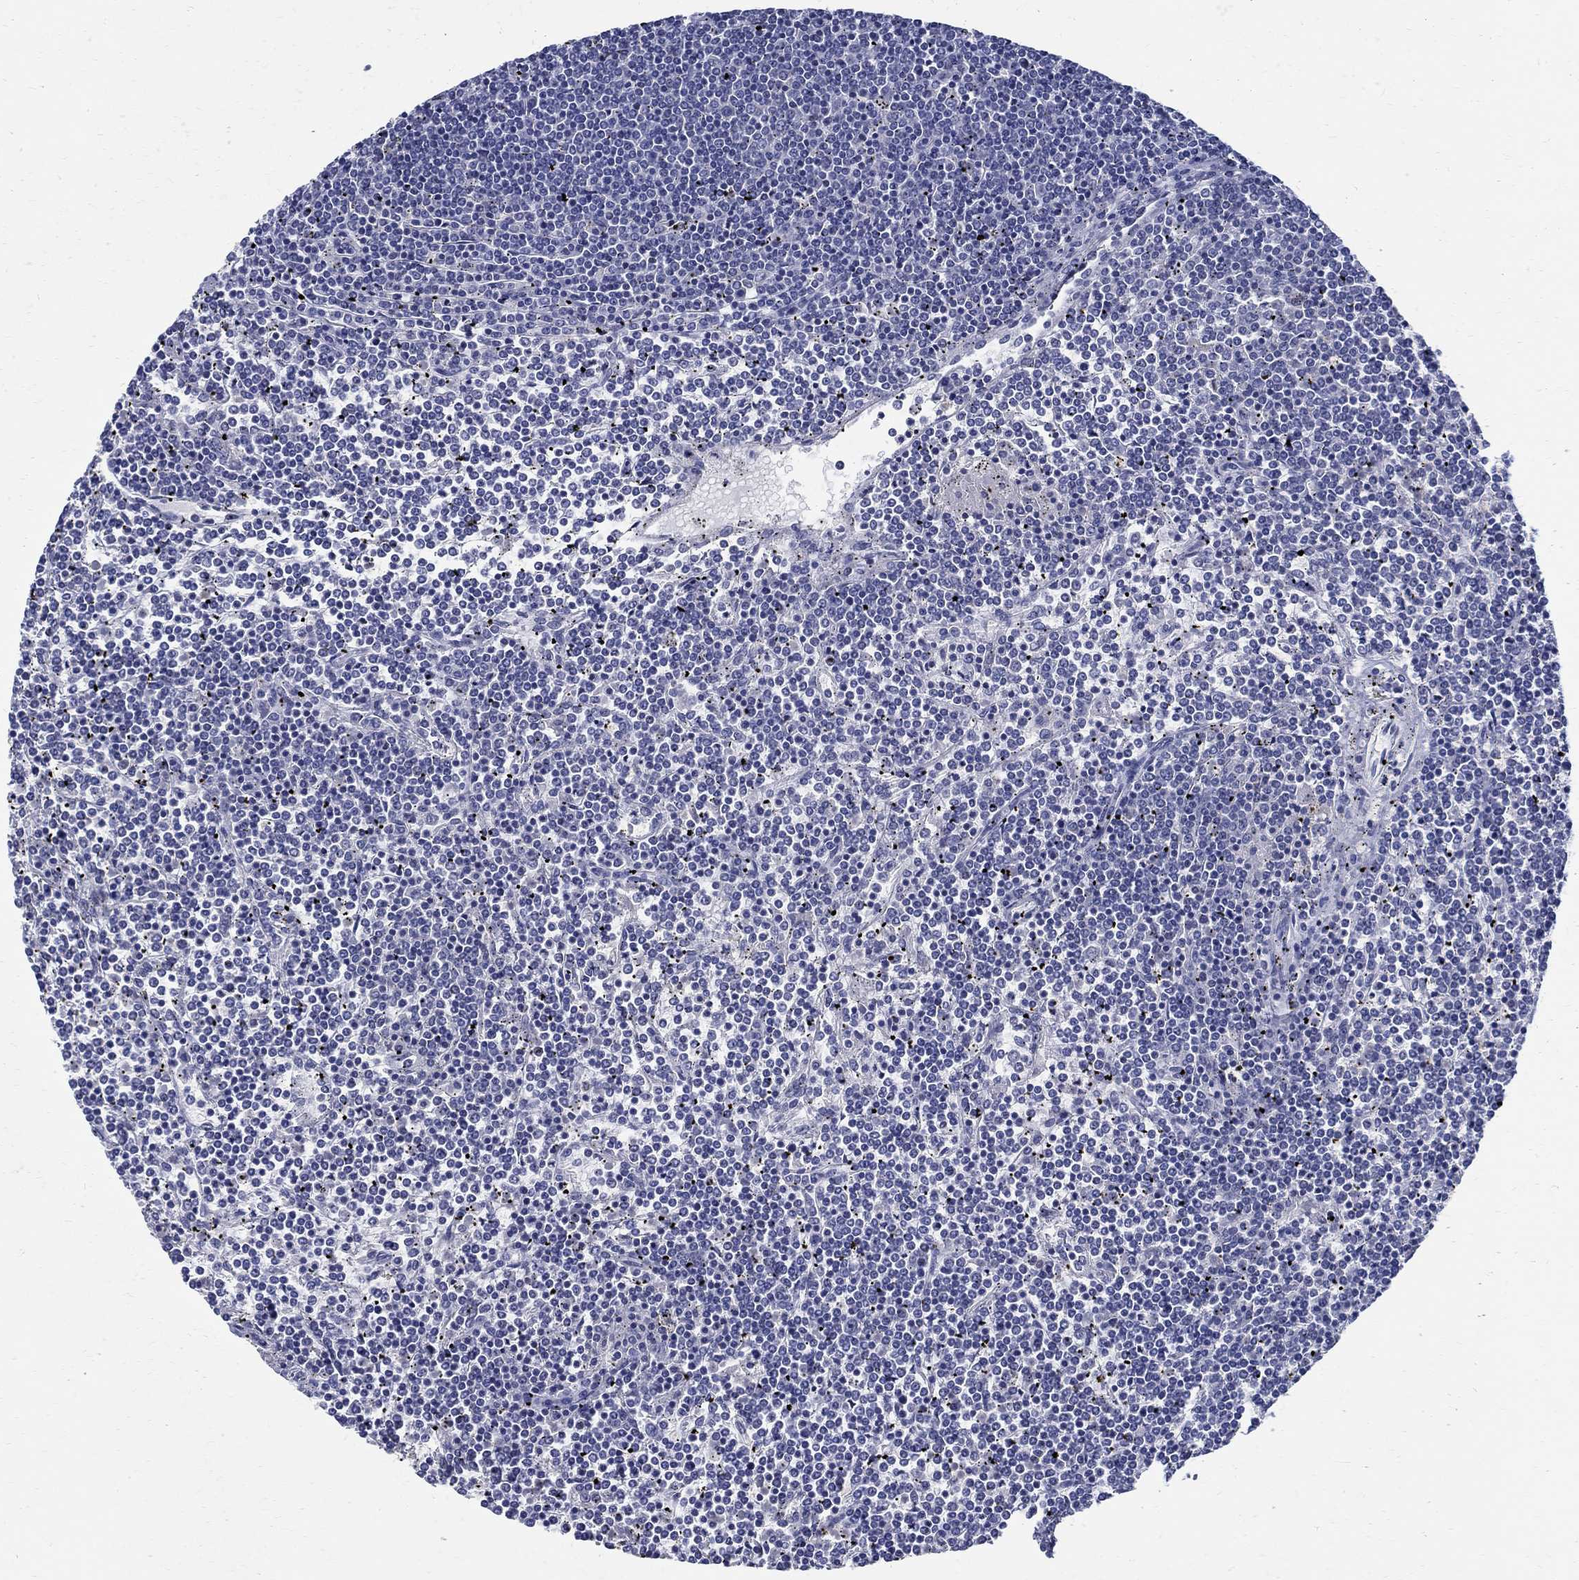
{"staining": {"intensity": "negative", "quantity": "none", "location": "none"}, "tissue": "lymphoma", "cell_type": "Tumor cells", "image_type": "cancer", "snomed": [{"axis": "morphology", "description": "Malignant lymphoma, non-Hodgkin's type, Low grade"}, {"axis": "topography", "description": "Spleen"}], "caption": "The image displays no staining of tumor cells in low-grade malignant lymphoma, non-Hodgkin's type.", "gene": "BSPRY", "patient": {"sex": "female", "age": 19}}